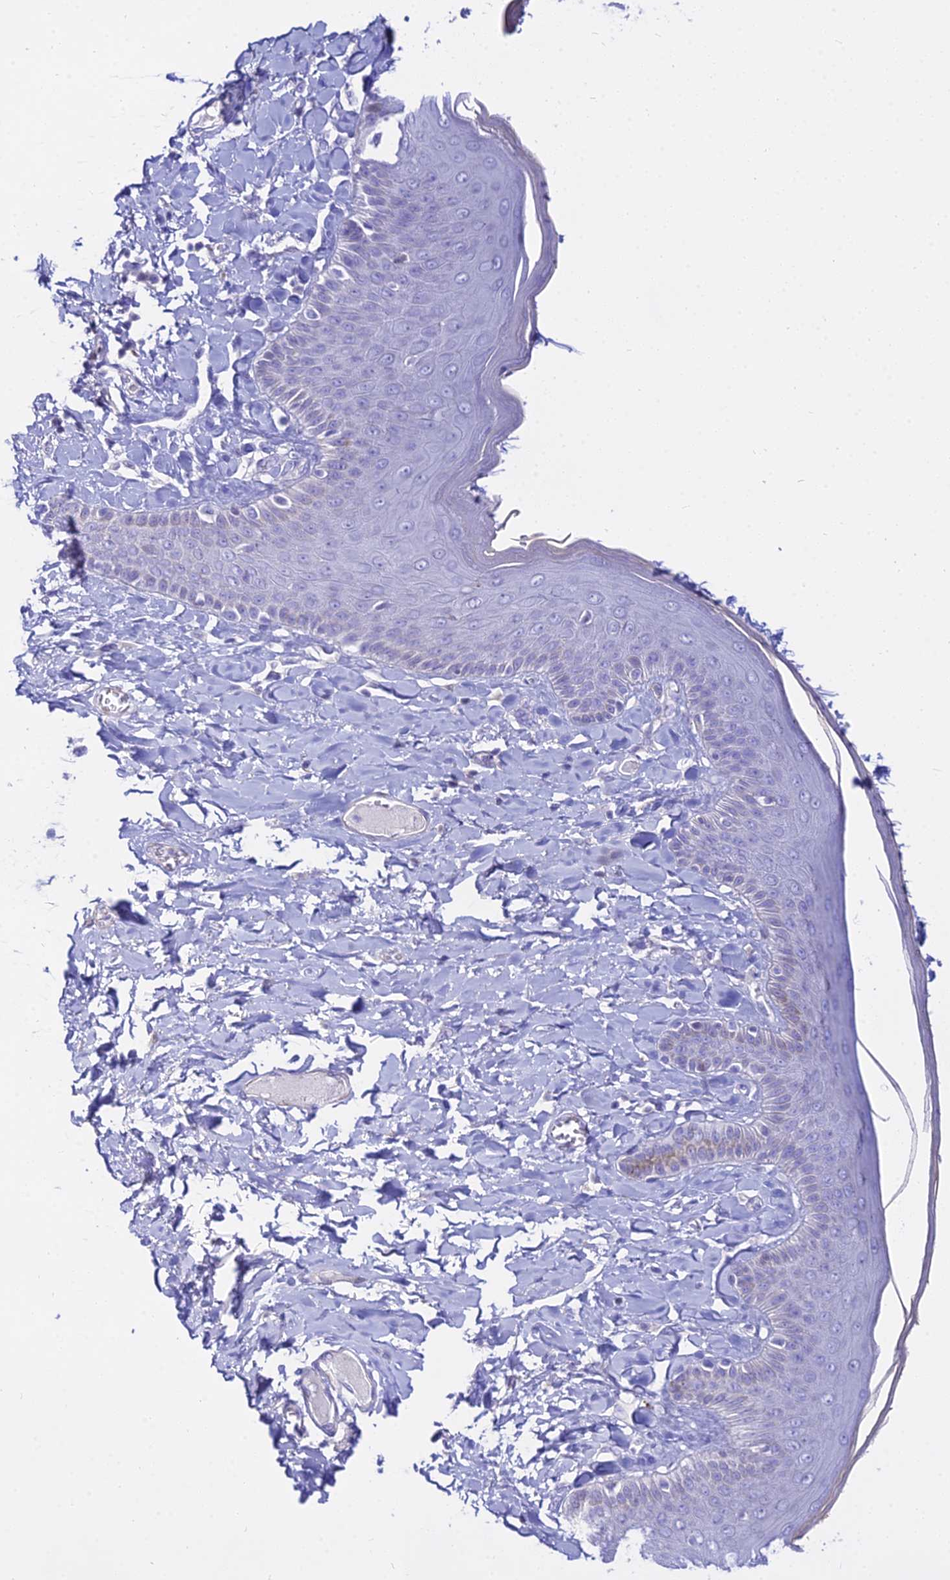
{"staining": {"intensity": "negative", "quantity": "none", "location": "none"}, "tissue": "skin", "cell_type": "Epidermal cells", "image_type": "normal", "snomed": [{"axis": "morphology", "description": "Normal tissue, NOS"}, {"axis": "topography", "description": "Anal"}], "caption": "Image shows no protein expression in epidermal cells of normal skin. The staining is performed using DAB brown chromogen with nuclei counter-stained in using hematoxylin.", "gene": "DLX1", "patient": {"sex": "male", "age": 69}}